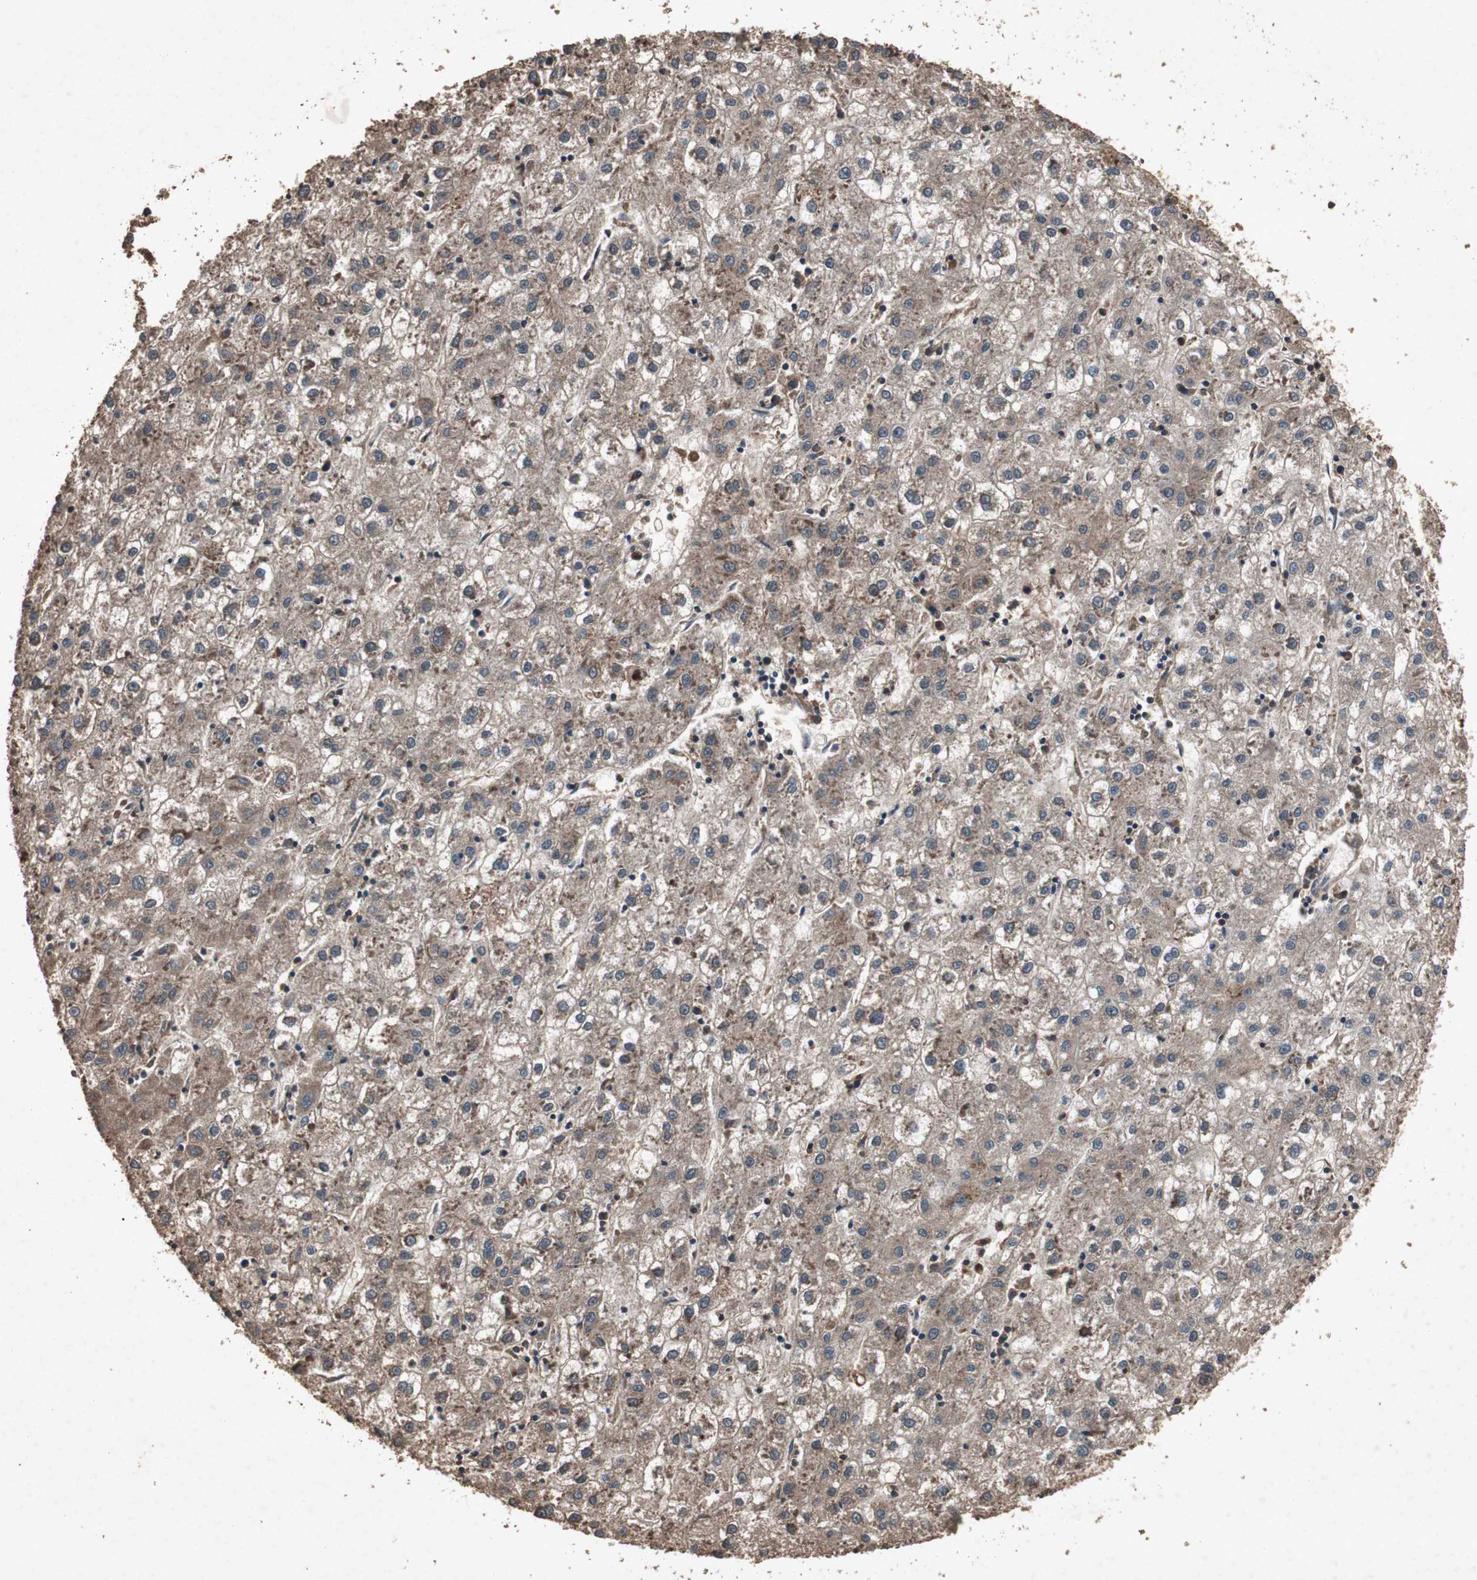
{"staining": {"intensity": "weak", "quantity": ">75%", "location": "cytoplasmic/membranous"}, "tissue": "liver cancer", "cell_type": "Tumor cells", "image_type": "cancer", "snomed": [{"axis": "morphology", "description": "Carcinoma, Hepatocellular, NOS"}, {"axis": "topography", "description": "Liver"}], "caption": "Protein expression analysis of human liver hepatocellular carcinoma reveals weak cytoplasmic/membranous expression in approximately >75% of tumor cells.", "gene": "LAMTOR5", "patient": {"sex": "male", "age": 72}}